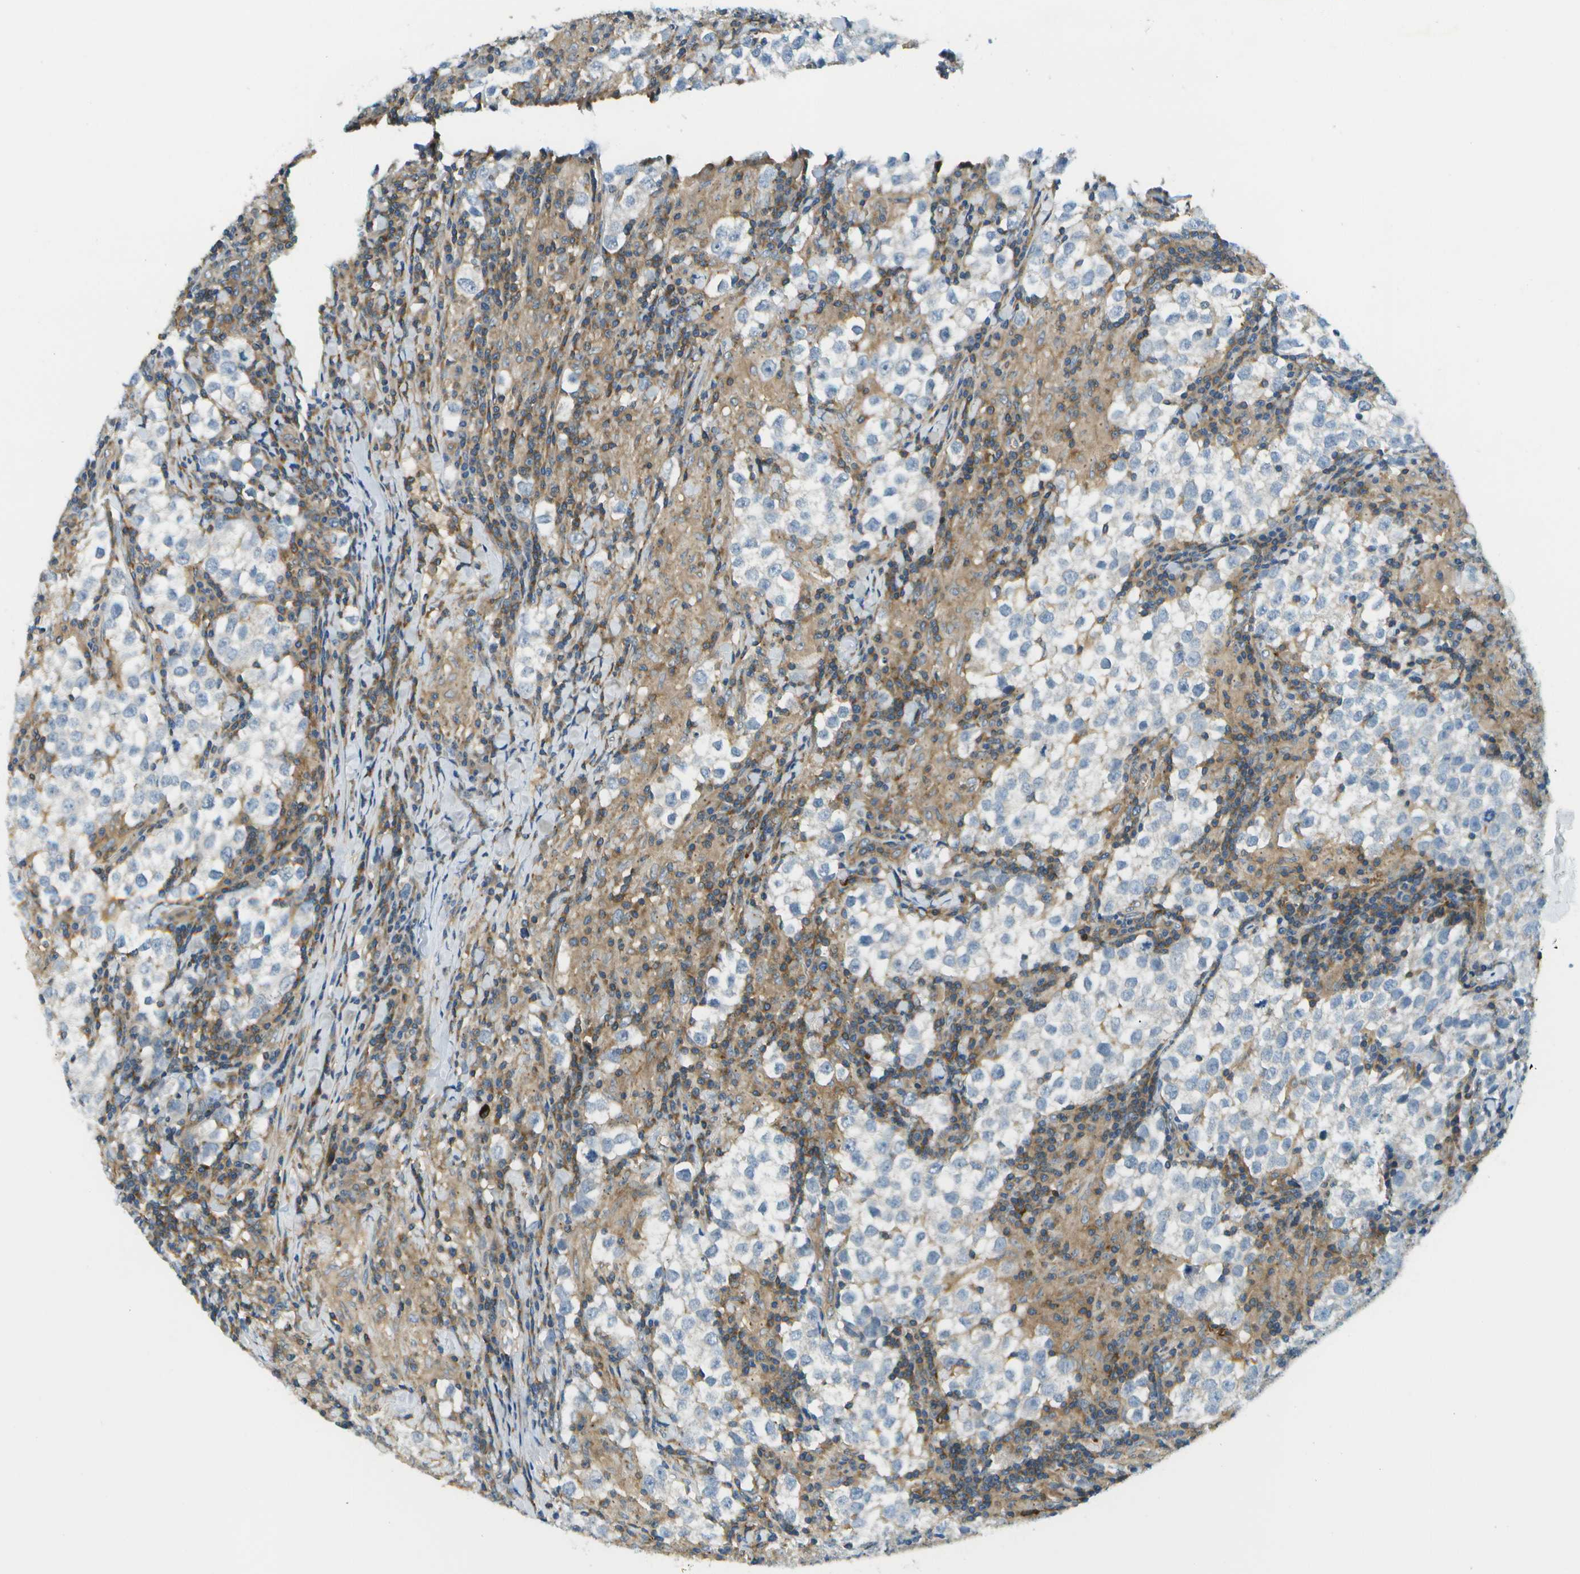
{"staining": {"intensity": "negative", "quantity": "none", "location": "none"}, "tissue": "testis cancer", "cell_type": "Tumor cells", "image_type": "cancer", "snomed": [{"axis": "morphology", "description": "Seminoma, NOS"}, {"axis": "morphology", "description": "Carcinoma, Embryonal, NOS"}, {"axis": "topography", "description": "Testis"}], "caption": "A high-resolution histopathology image shows immunohistochemistry (IHC) staining of testis embryonal carcinoma, which demonstrates no significant staining in tumor cells.", "gene": "CTIF", "patient": {"sex": "male", "age": 36}}